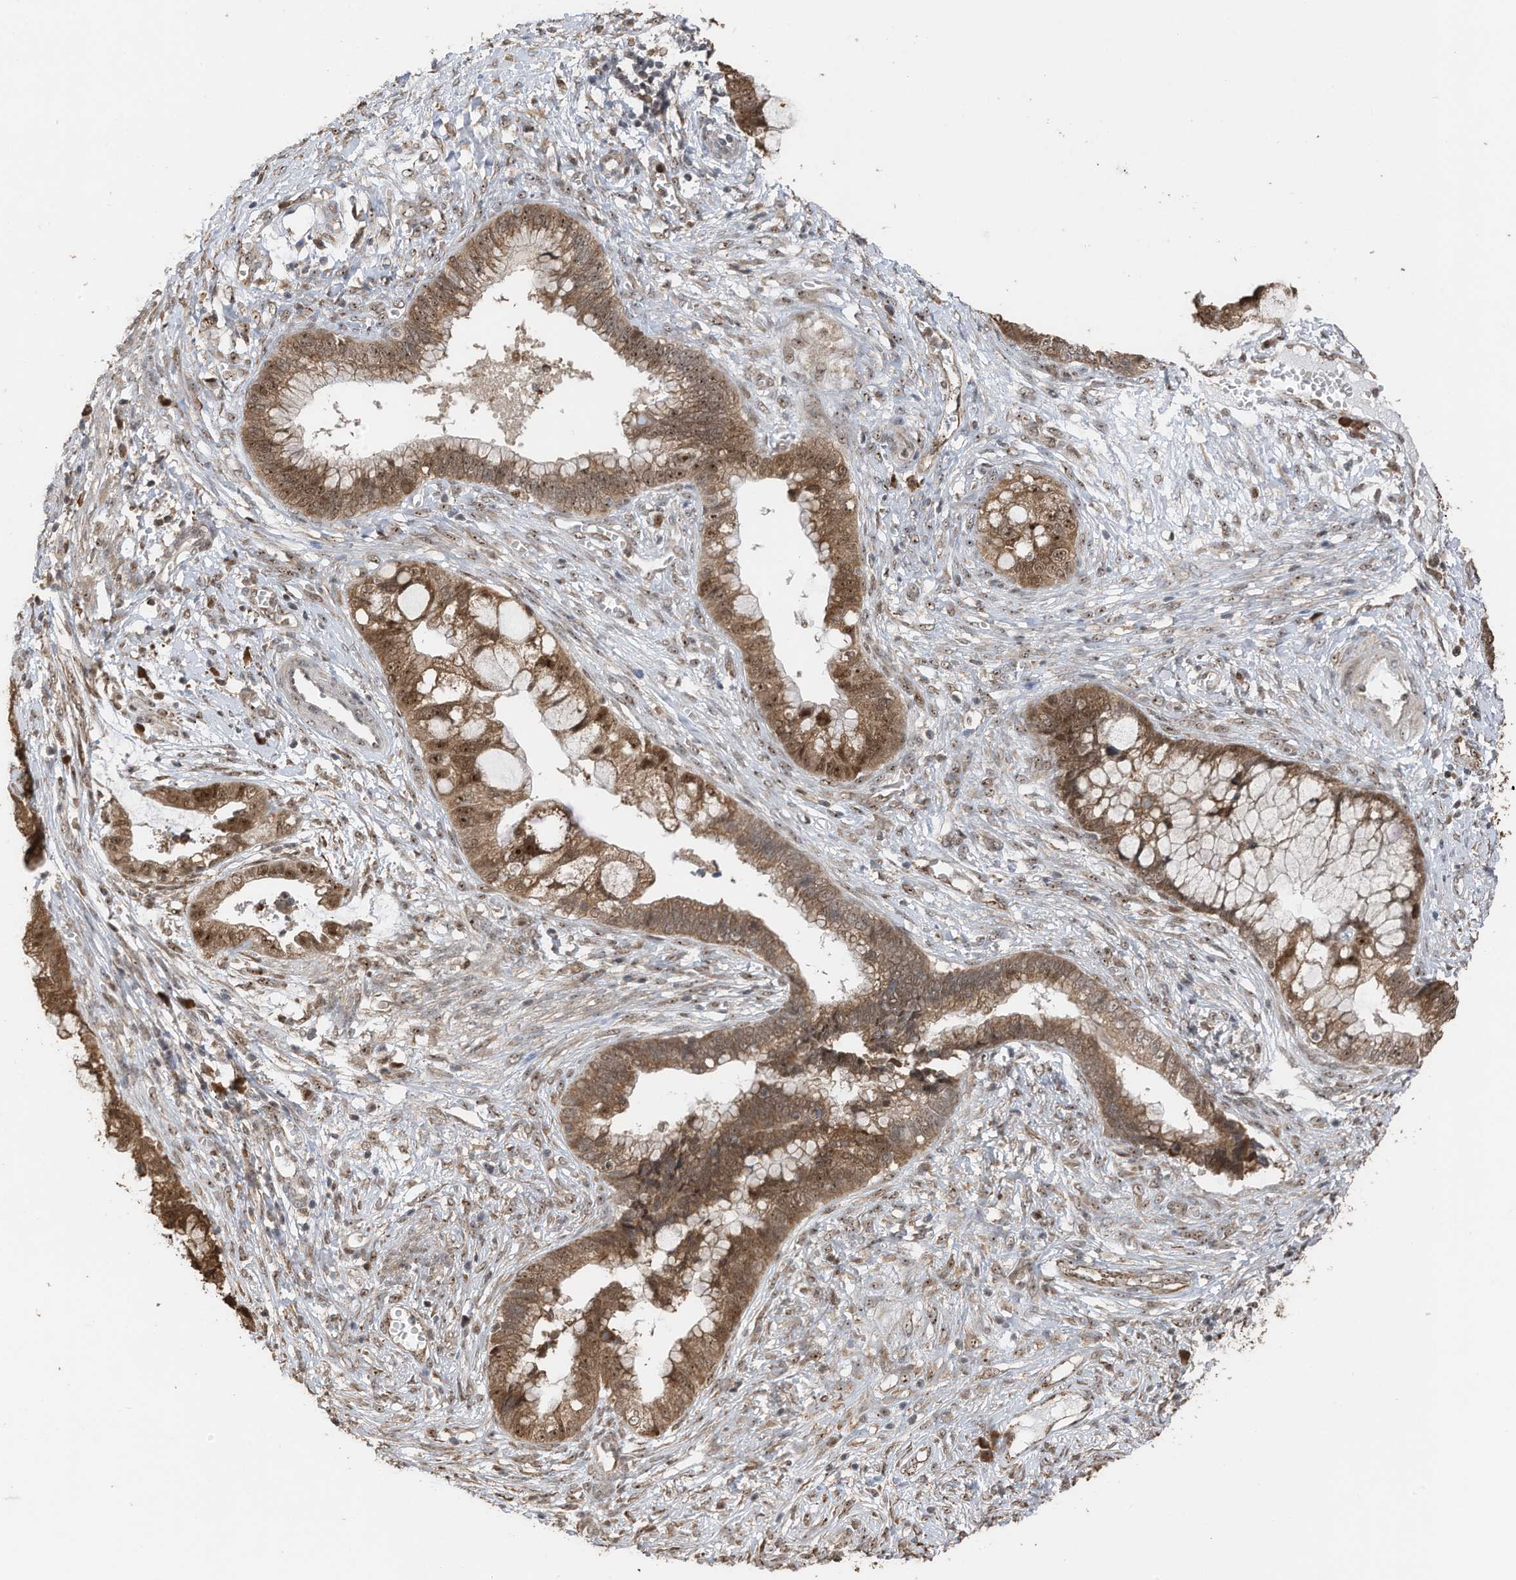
{"staining": {"intensity": "moderate", "quantity": ">75%", "location": "cytoplasmic/membranous,nuclear"}, "tissue": "cervical cancer", "cell_type": "Tumor cells", "image_type": "cancer", "snomed": [{"axis": "morphology", "description": "Adenocarcinoma, NOS"}, {"axis": "topography", "description": "Cervix"}], "caption": "Adenocarcinoma (cervical) stained with a protein marker displays moderate staining in tumor cells.", "gene": "ERLEC1", "patient": {"sex": "female", "age": 44}}